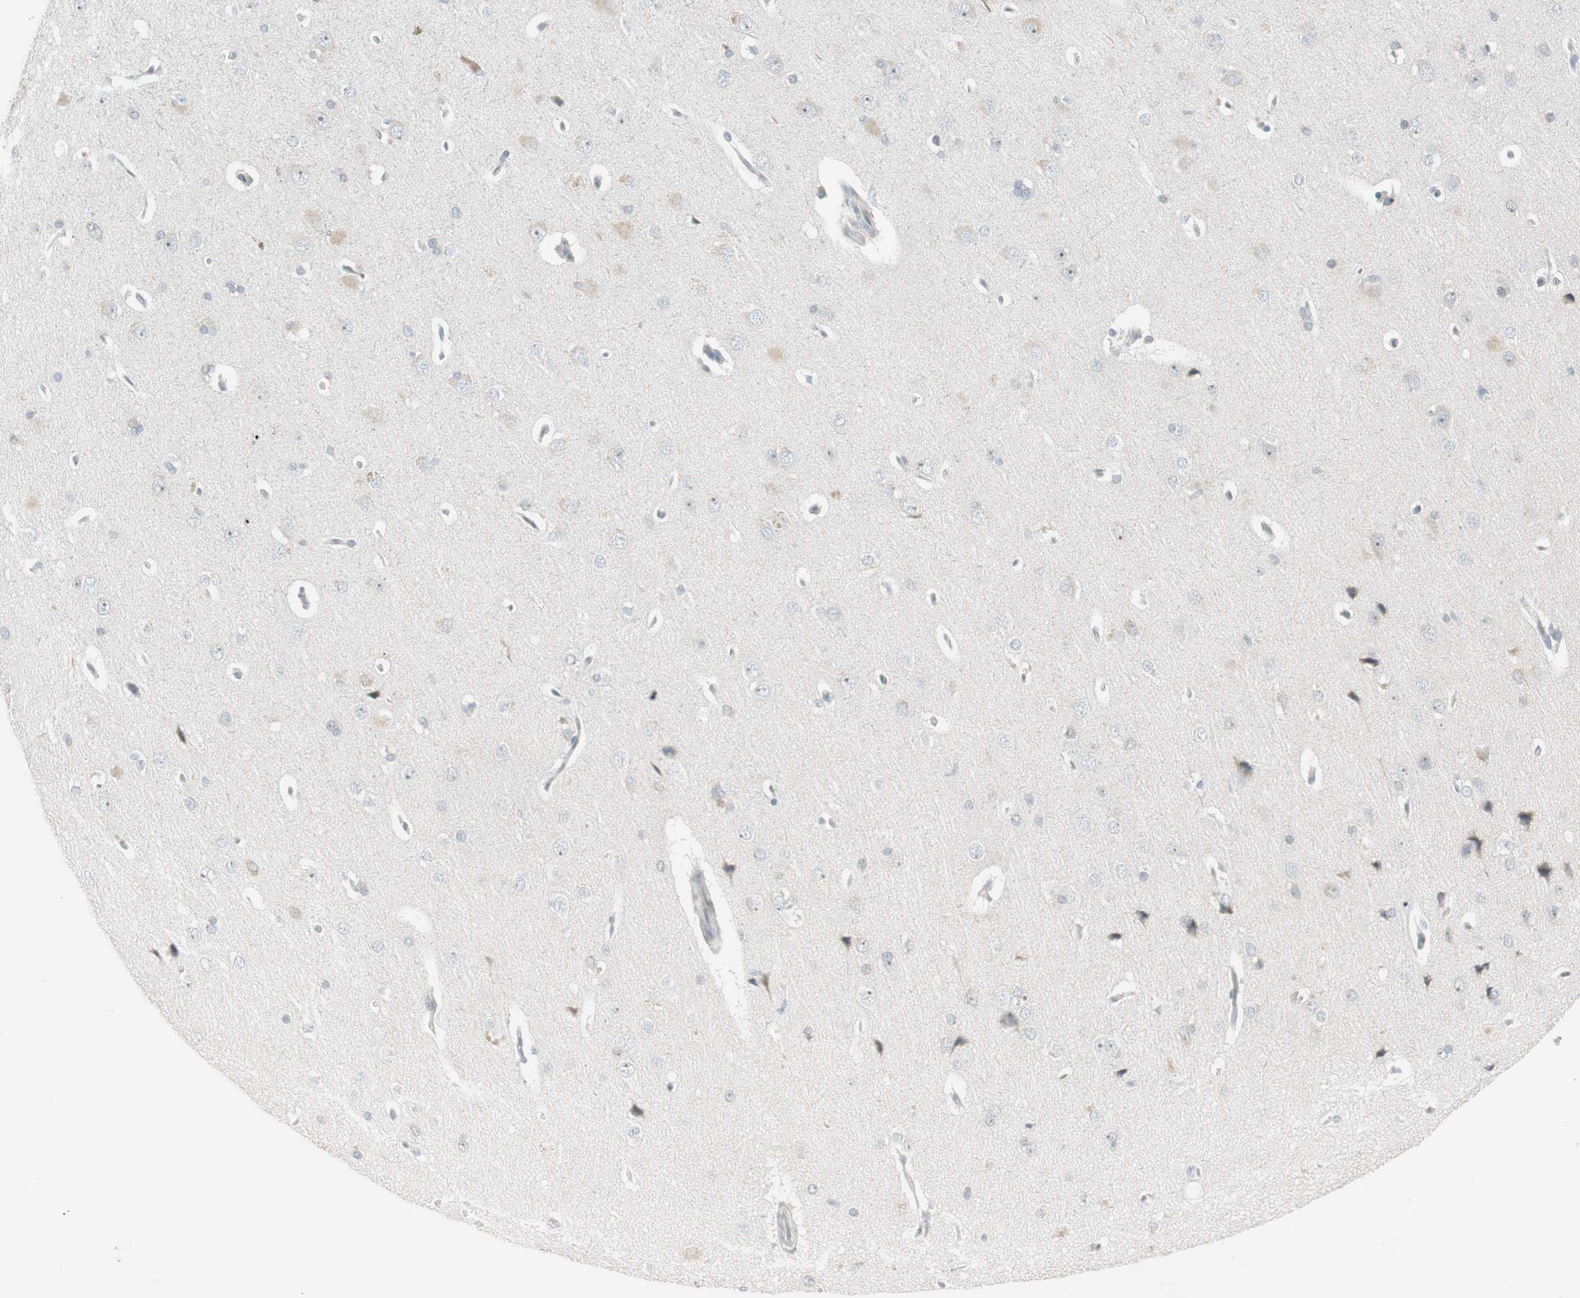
{"staining": {"intensity": "negative", "quantity": "none", "location": "none"}, "tissue": "cerebral cortex", "cell_type": "Endothelial cells", "image_type": "normal", "snomed": [{"axis": "morphology", "description": "Normal tissue, NOS"}, {"axis": "topography", "description": "Cerebral cortex"}], "caption": "This is an immunohistochemistry histopathology image of normal human cerebral cortex. There is no positivity in endothelial cells.", "gene": "MAP4K4", "patient": {"sex": "male", "age": 62}}